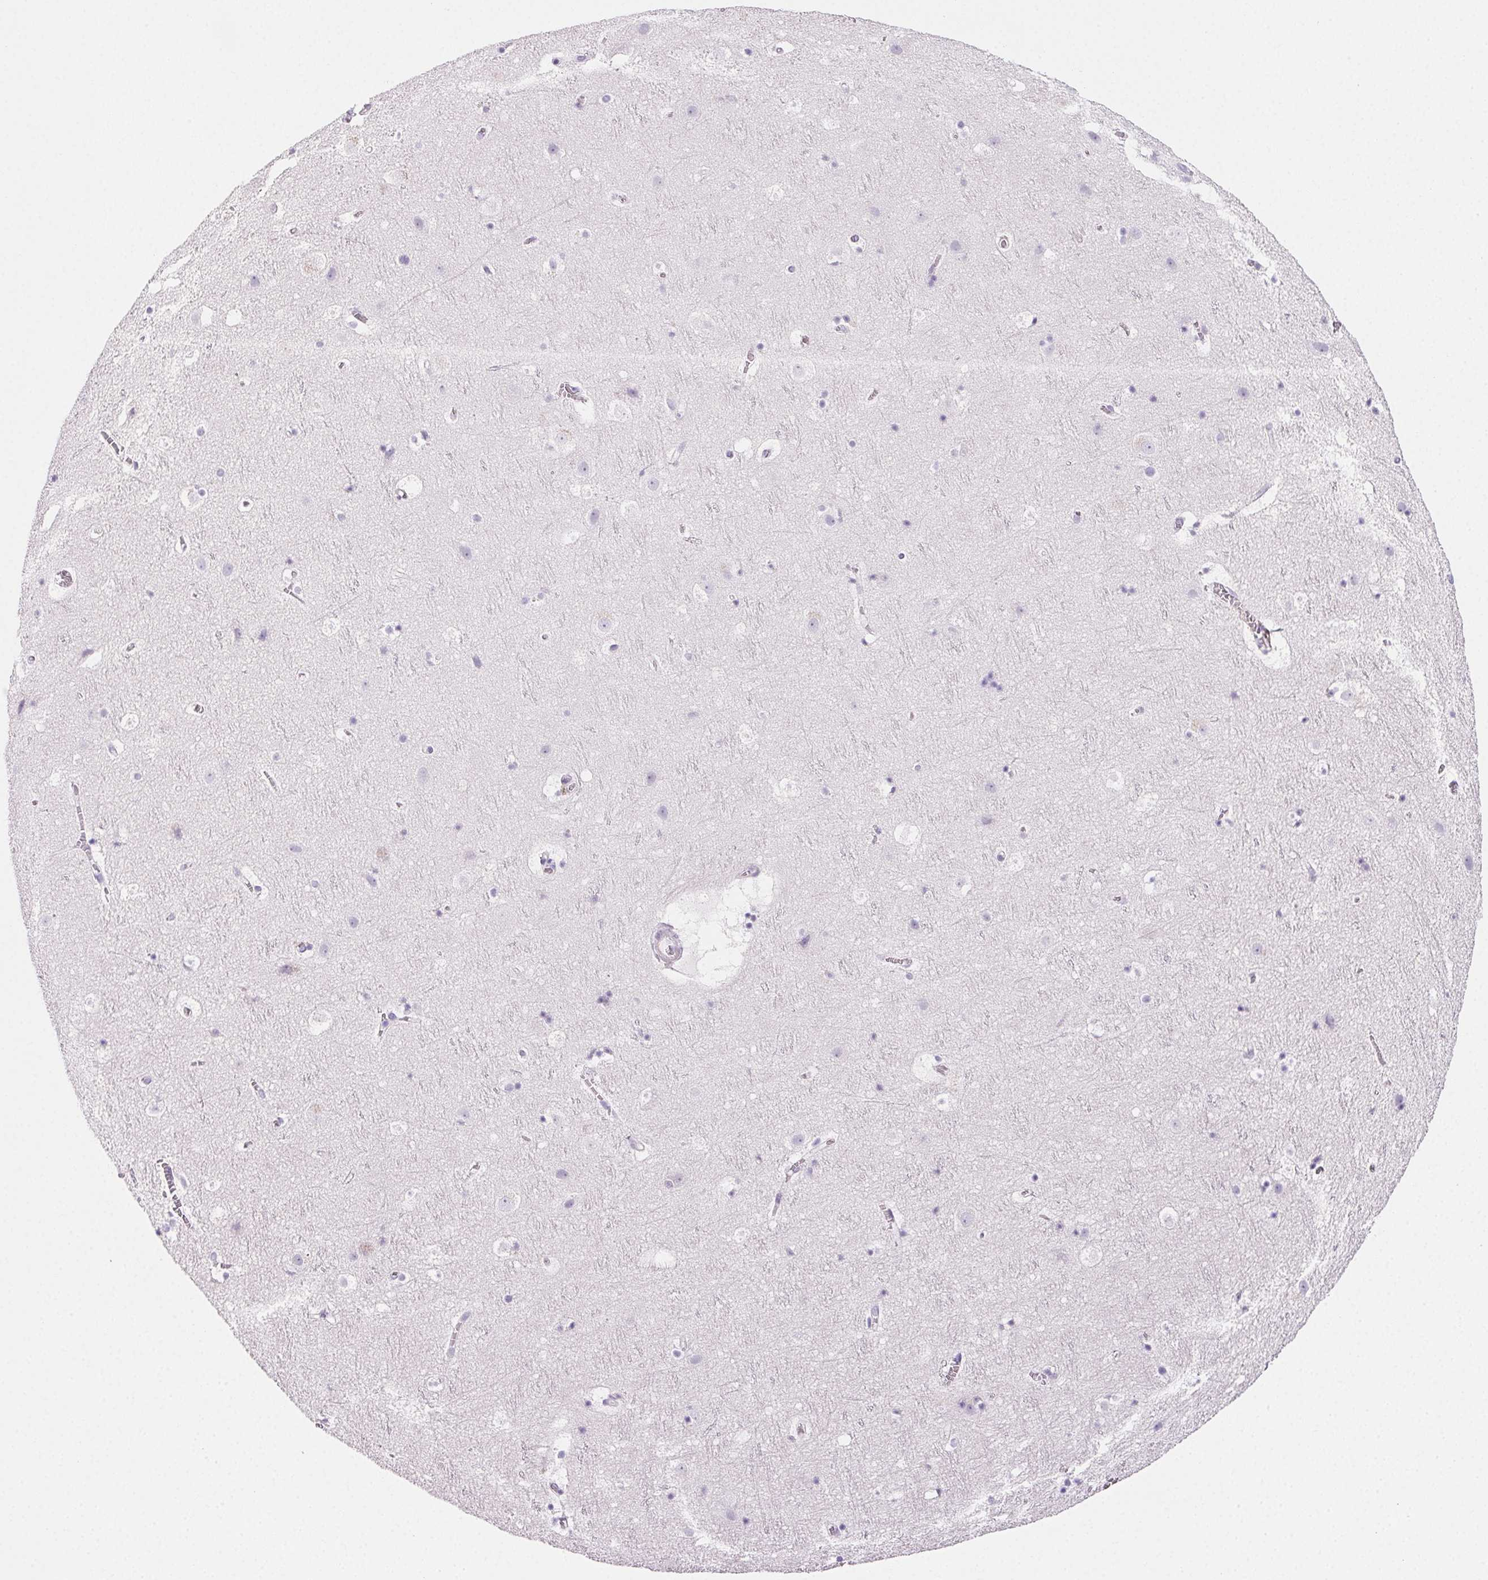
{"staining": {"intensity": "negative", "quantity": "none", "location": "none"}, "tissue": "cerebral cortex", "cell_type": "Endothelial cells", "image_type": "normal", "snomed": [{"axis": "morphology", "description": "Normal tissue, NOS"}, {"axis": "topography", "description": "Cerebral cortex"}], "caption": "An image of cerebral cortex stained for a protein reveals no brown staining in endothelial cells.", "gene": "PRSS1", "patient": {"sex": "female", "age": 42}}